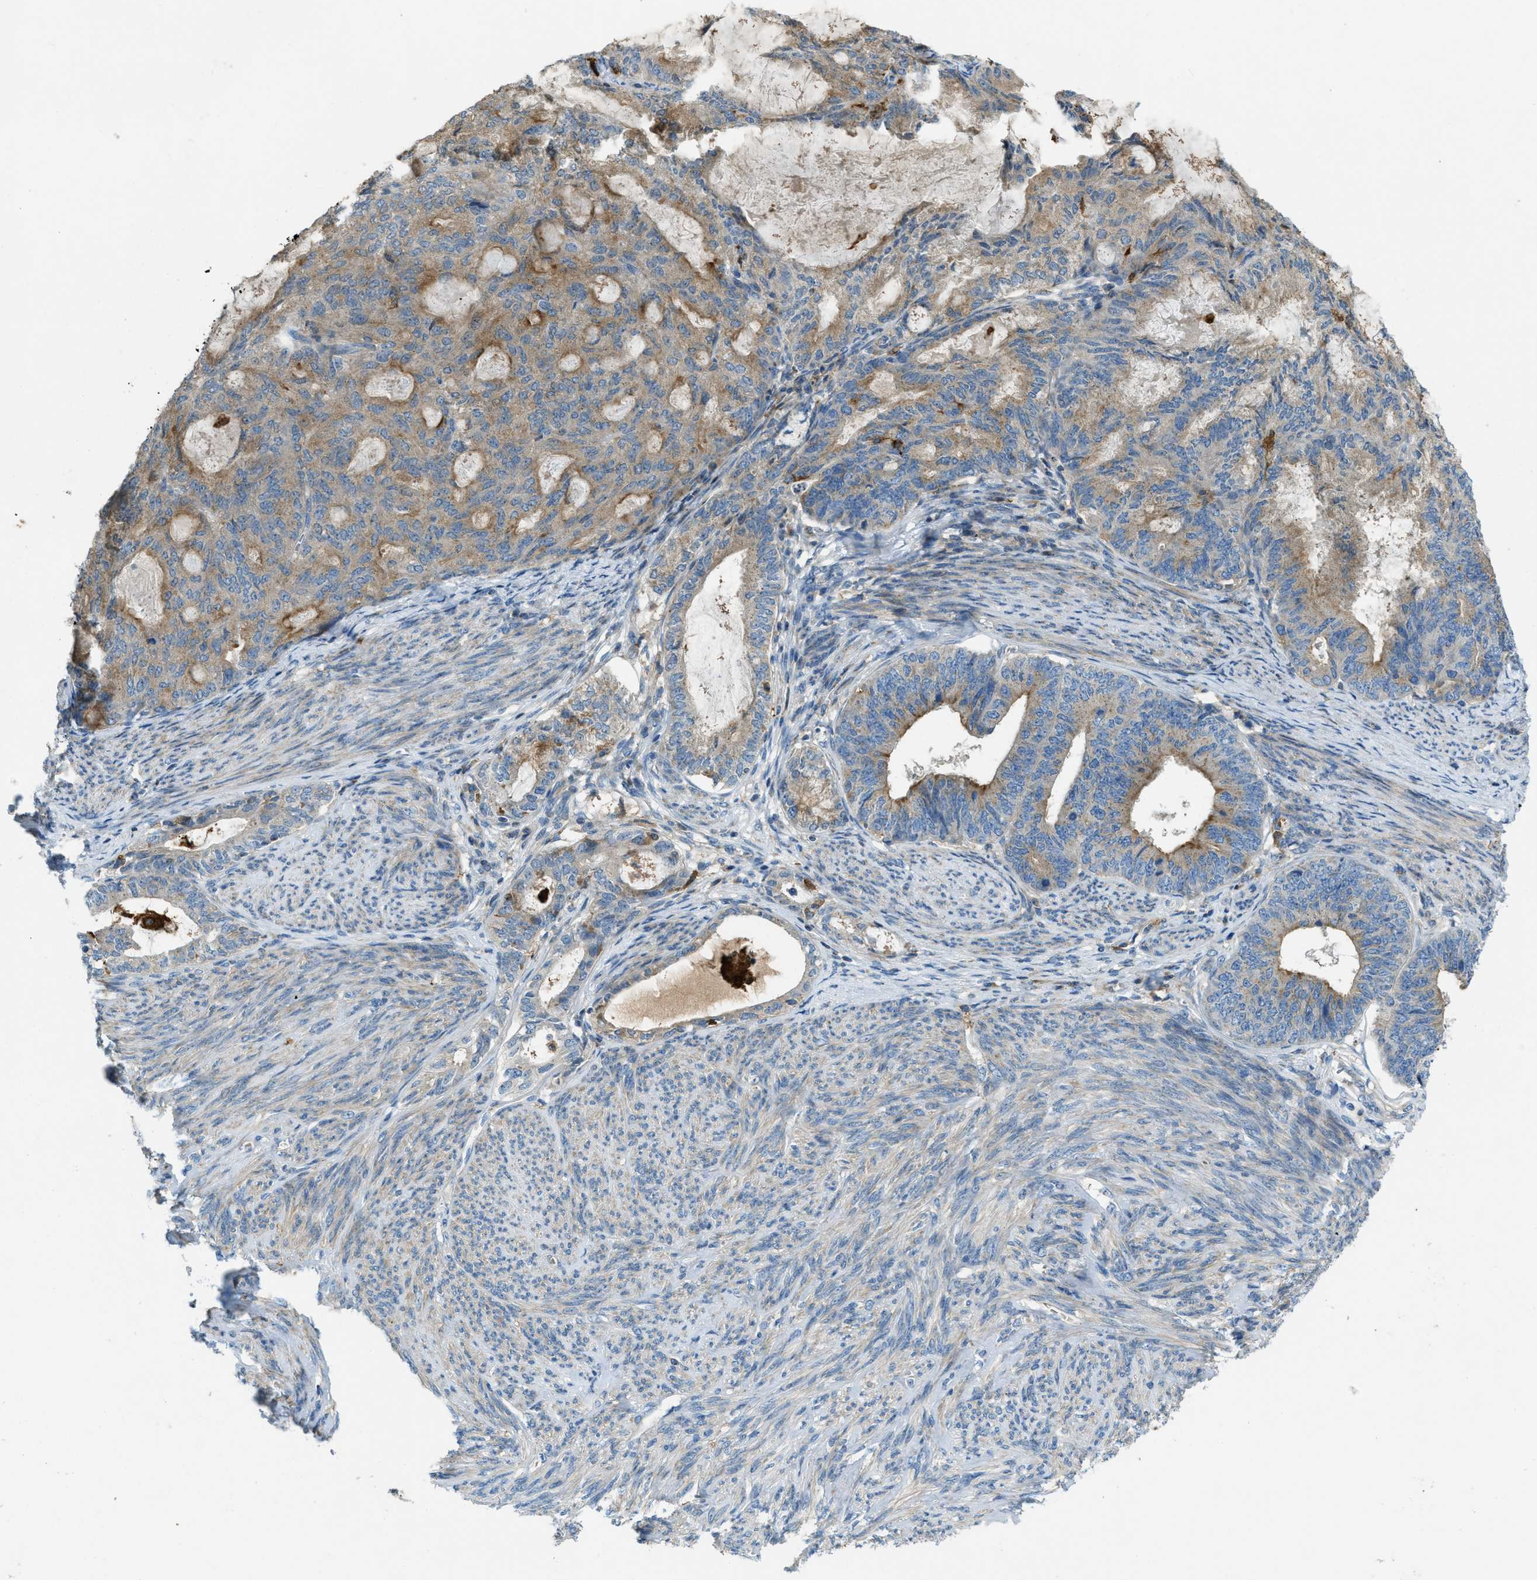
{"staining": {"intensity": "weak", "quantity": ">75%", "location": "cytoplasmic/membranous"}, "tissue": "endometrial cancer", "cell_type": "Tumor cells", "image_type": "cancer", "snomed": [{"axis": "morphology", "description": "Adenocarcinoma, NOS"}, {"axis": "topography", "description": "Endometrium"}], "caption": "Immunohistochemical staining of human adenocarcinoma (endometrial) shows low levels of weak cytoplasmic/membranous positivity in approximately >75% of tumor cells. Immunohistochemistry stains the protein in brown and the nuclei are stained blue.", "gene": "RFFL", "patient": {"sex": "female", "age": 86}}